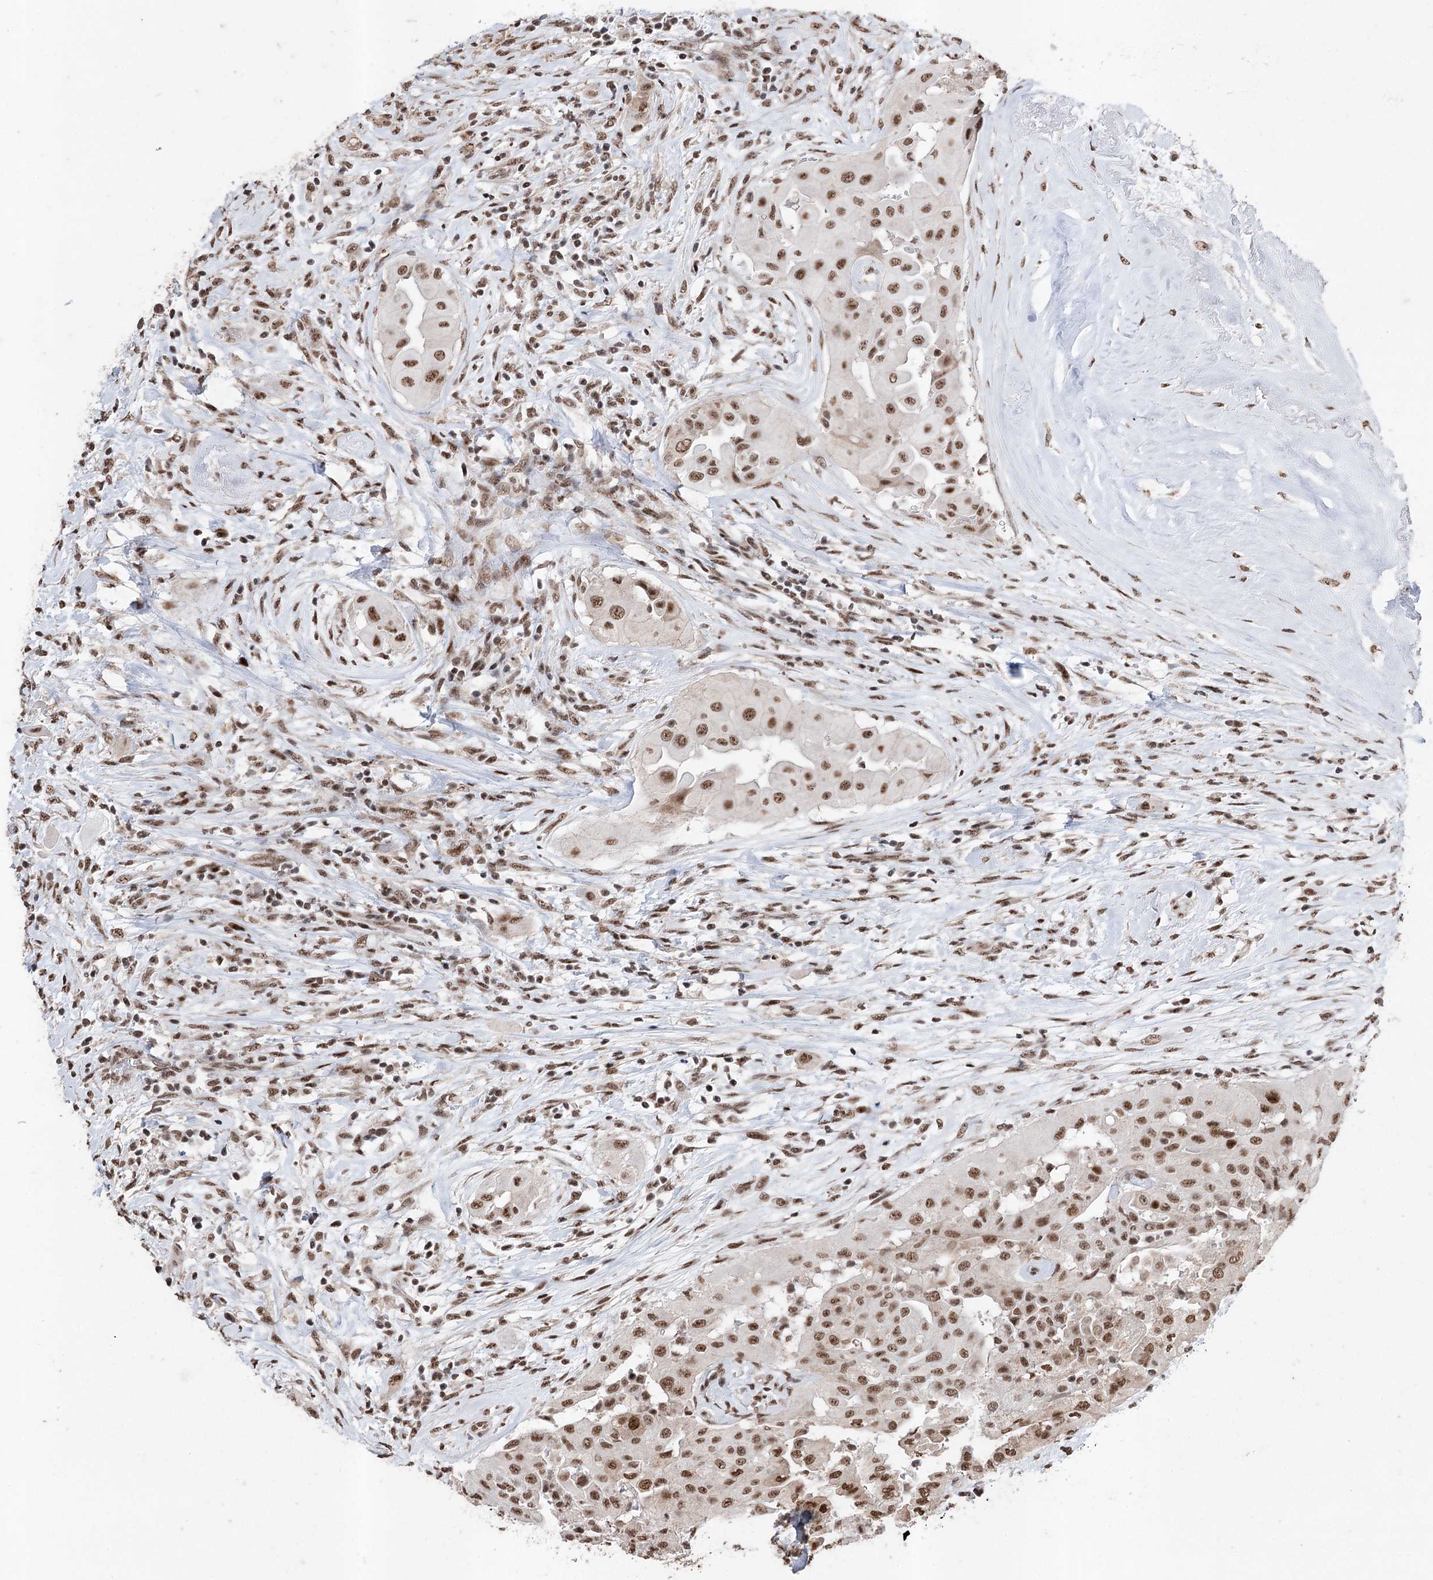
{"staining": {"intensity": "moderate", "quantity": ">75%", "location": "nuclear"}, "tissue": "thyroid cancer", "cell_type": "Tumor cells", "image_type": "cancer", "snomed": [{"axis": "morphology", "description": "Papillary adenocarcinoma, NOS"}, {"axis": "topography", "description": "Thyroid gland"}], "caption": "DAB (3,3'-diaminobenzidine) immunohistochemical staining of thyroid papillary adenocarcinoma demonstrates moderate nuclear protein expression in approximately >75% of tumor cells. The protein is shown in brown color, while the nuclei are stained blue.", "gene": "PDCD4", "patient": {"sex": "female", "age": 59}}